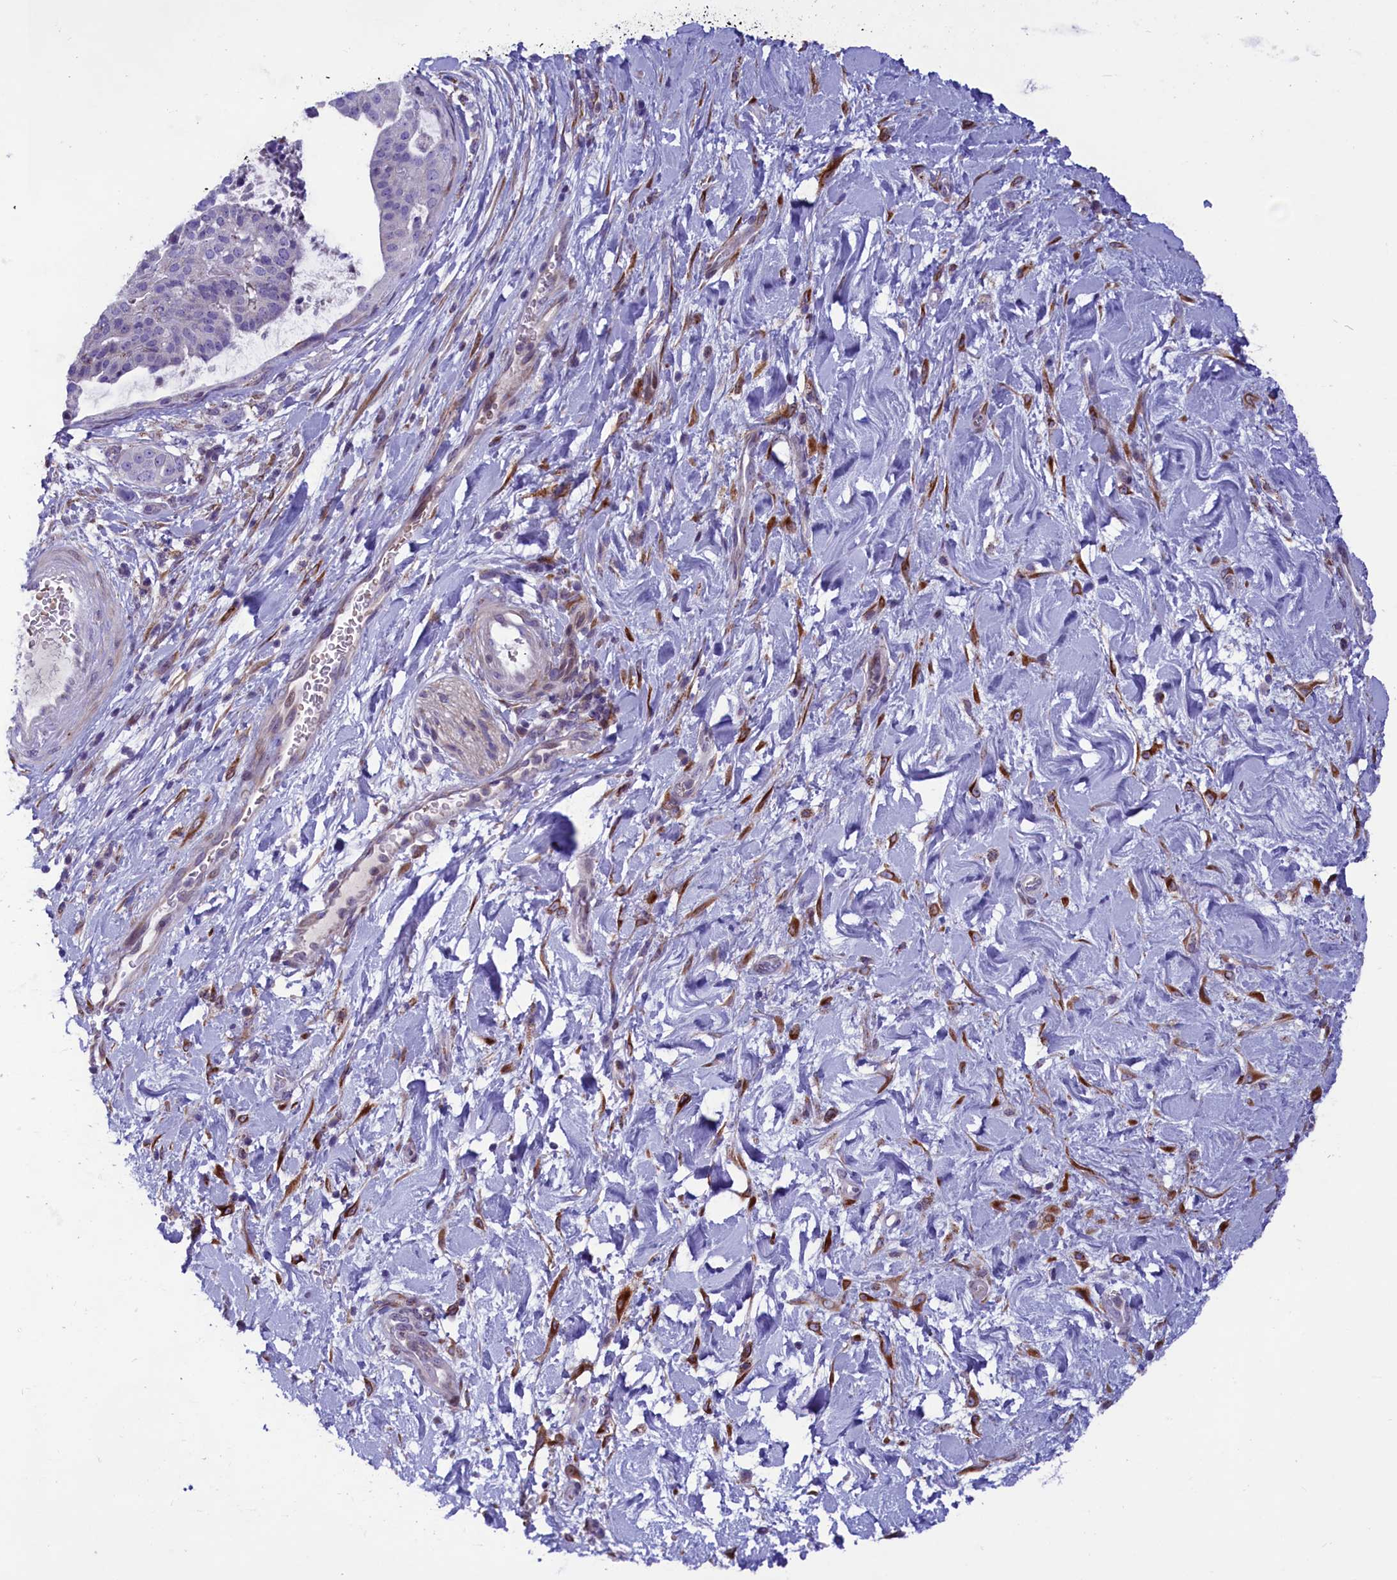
{"staining": {"intensity": "negative", "quantity": "none", "location": "none"}, "tissue": "stomach cancer", "cell_type": "Tumor cells", "image_type": "cancer", "snomed": [{"axis": "morphology", "description": "Adenocarcinoma, NOS"}, {"axis": "topography", "description": "Stomach"}], "caption": "This is a histopathology image of IHC staining of stomach cancer, which shows no positivity in tumor cells. Nuclei are stained in blue.", "gene": "MIEF2", "patient": {"sex": "male", "age": 48}}